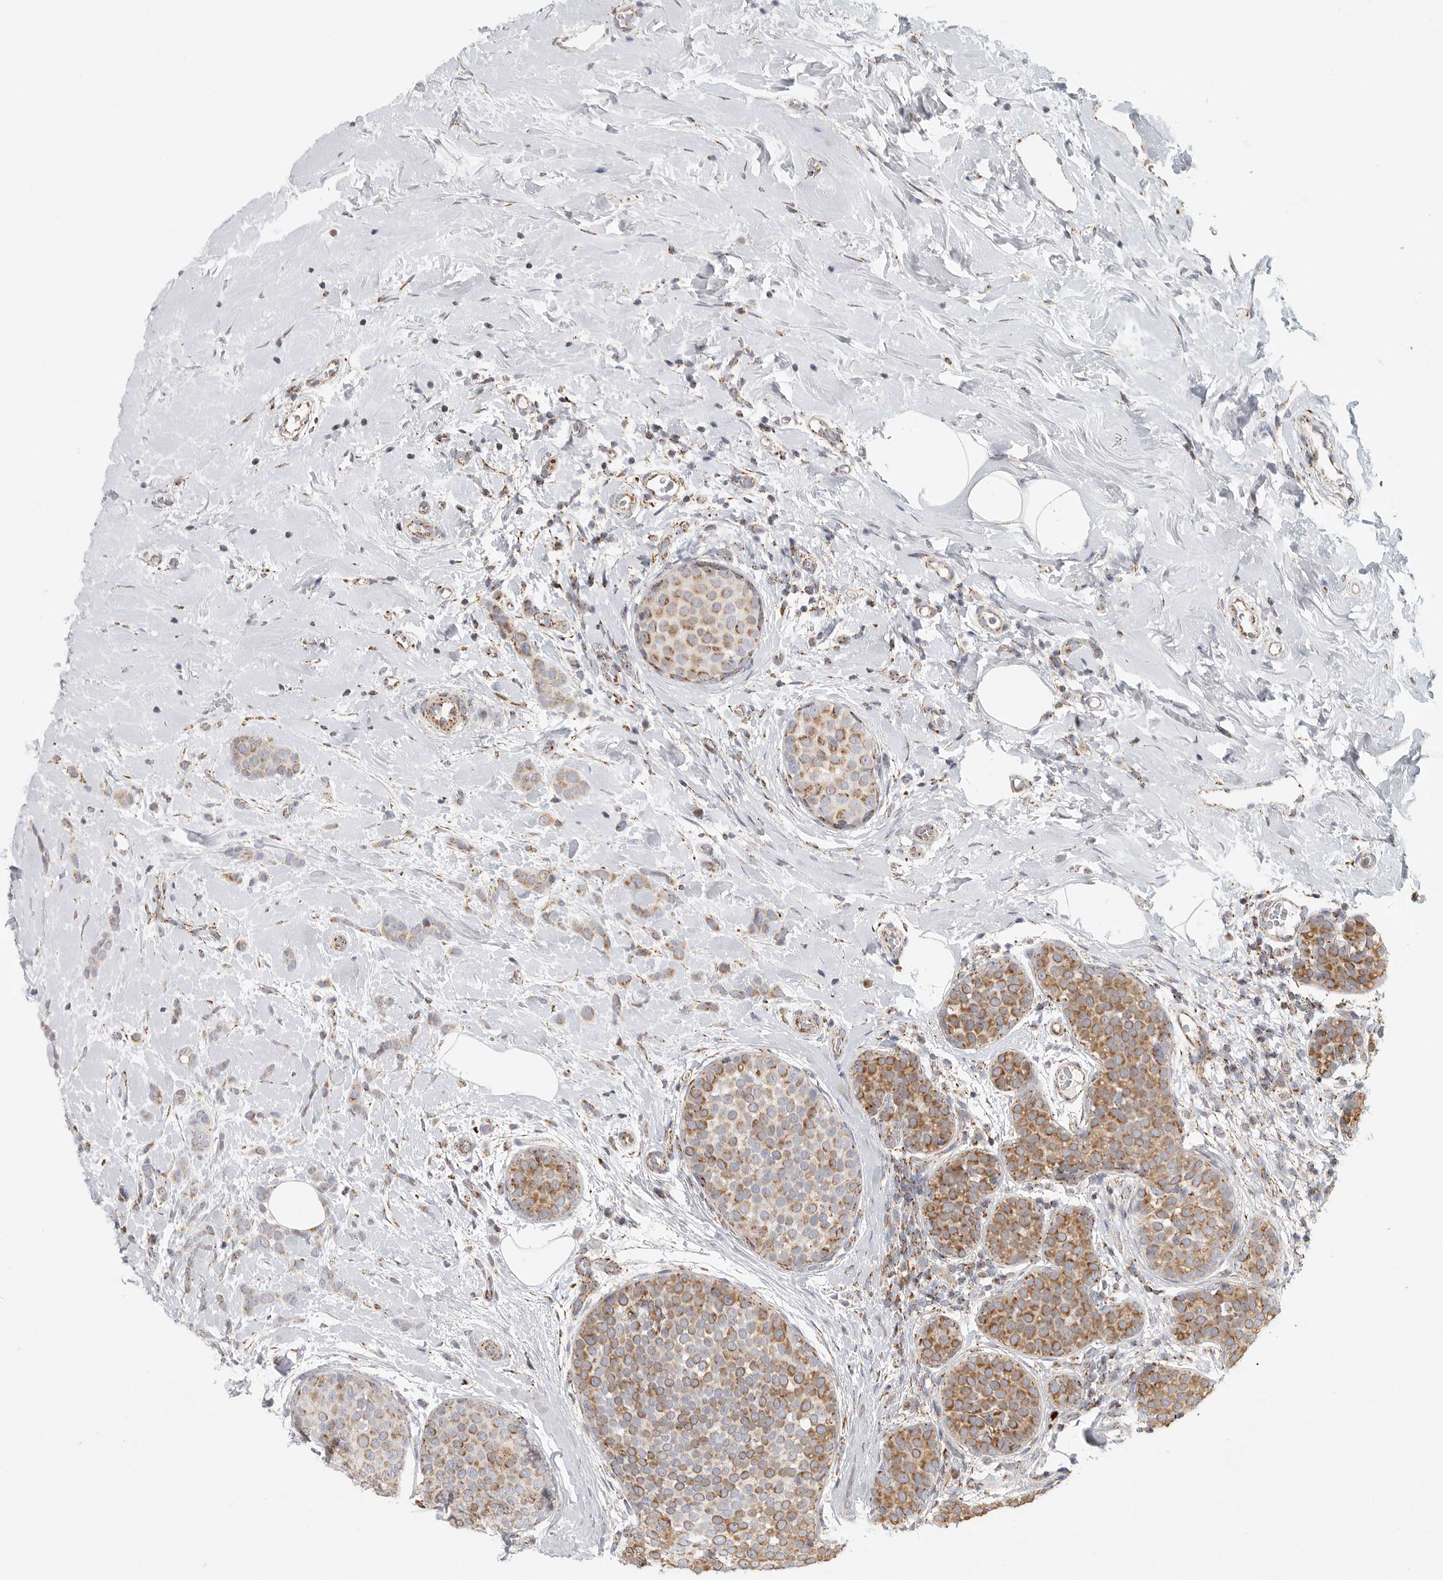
{"staining": {"intensity": "moderate", "quantity": ">75%", "location": "cytoplasmic/membranous"}, "tissue": "breast cancer", "cell_type": "Tumor cells", "image_type": "cancer", "snomed": [{"axis": "morphology", "description": "Lobular carcinoma, in situ"}, {"axis": "morphology", "description": "Lobular carcinoma"}, {"axis": "topography", "description": "Breast"}], "caption": "IHC micrograph of human breast lobular carcinoma stained for a protein (brown), which reveals medium levels of moderate cytoplasmic/membranous expression in approximately >75% of tumor cells.", "gene": "SLC25A26", "patient": {"sex": "female", "age": 41}}